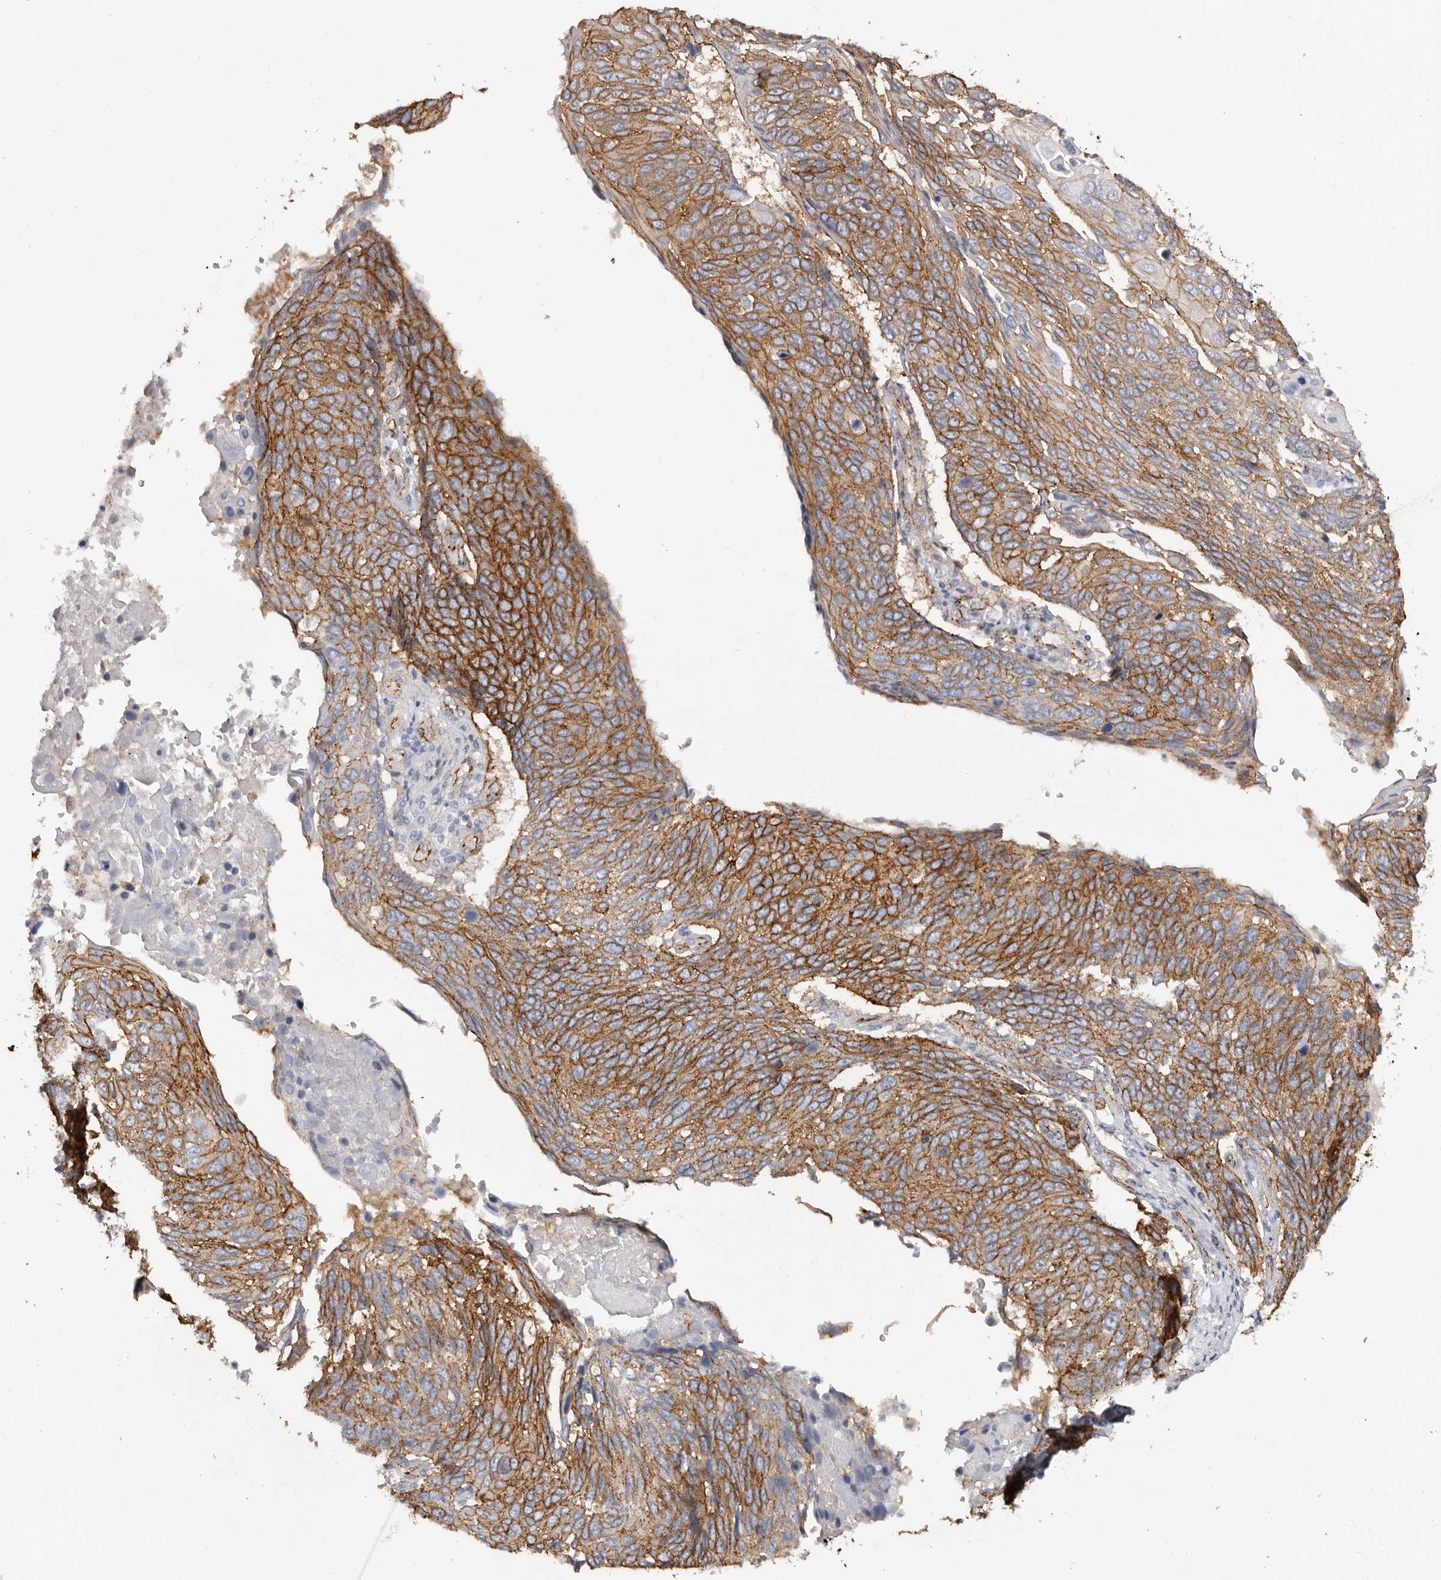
{"staining": {"intensity": "strong", "quantity": ">75%", "location": "cytoplasmic/membranous"}, "tissue": "lung cancer", "cell_type": "Tumor cells", "image_type": "cancer", "snomed": [{"axis": "morphology", "description": "Squamous cell carcinoma, NOS"}, {"axis": "topography", "description": "Lung"}], "caption": "Strong cytoplasmic/membranous protein staining is appreciated in about >75% of tumor cells in squamous cell carcinoma (lung).", "gene": "CTNNB1", "patient": {"sex": "male", "age": 66}}